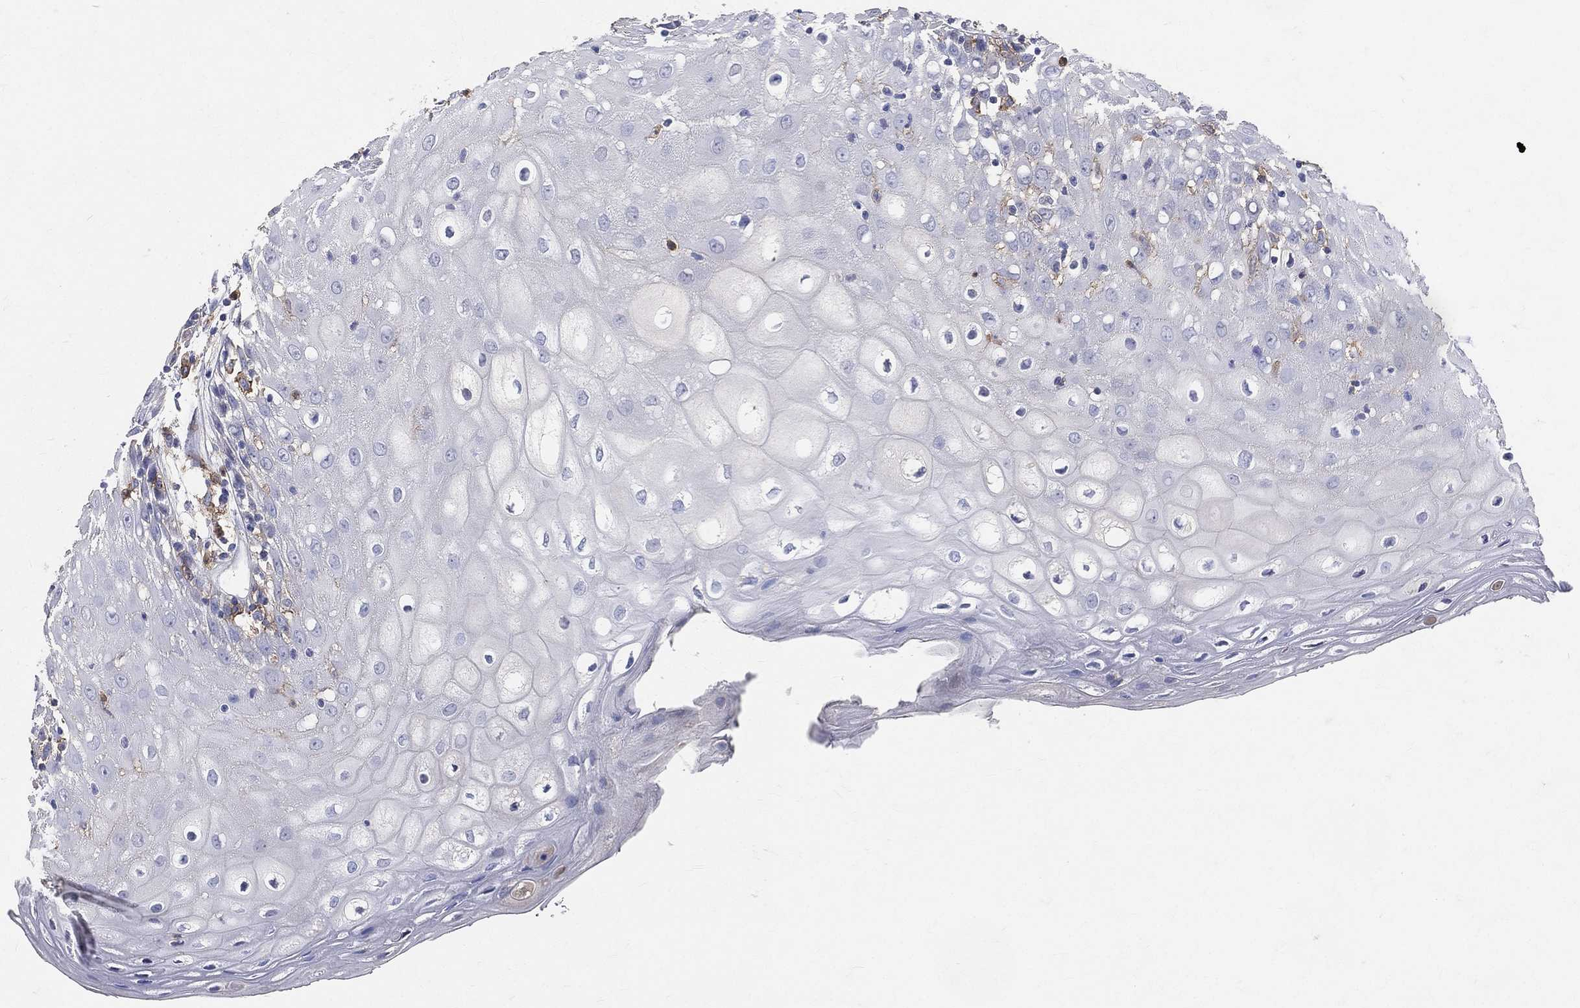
{"staining": {"intensity": "negative", "quantity": "none", "location": "none"}, "tissue": "oral mucosa", "cell_type": "Squamous epithelial cells", "image_type": "normal", "snomed": [{"axis": "morphology", "description": "Normal tissue, NOS"}, {"axis": "morphology", "description": "Squamous cell carcinoma, NOS"}, {"axis": "topography", "description": "Skeletal muscle"}, {"axis": "topography", "description": "Oral tissue"}, {"axis": "topography", "description": "Head-Neck"}], "caption": "An image of human oral mucosa is negative for staining in squamous epithelial cells. (Stains: DAB (3,3'-diaminobenzidine) immunohistochemistry (IHC) with hematoxylin counter stain, Microscopy: brightfield microscopy at high magnification).", "gene": "CD33", "patient": {"sex": "female", "age": 84}}